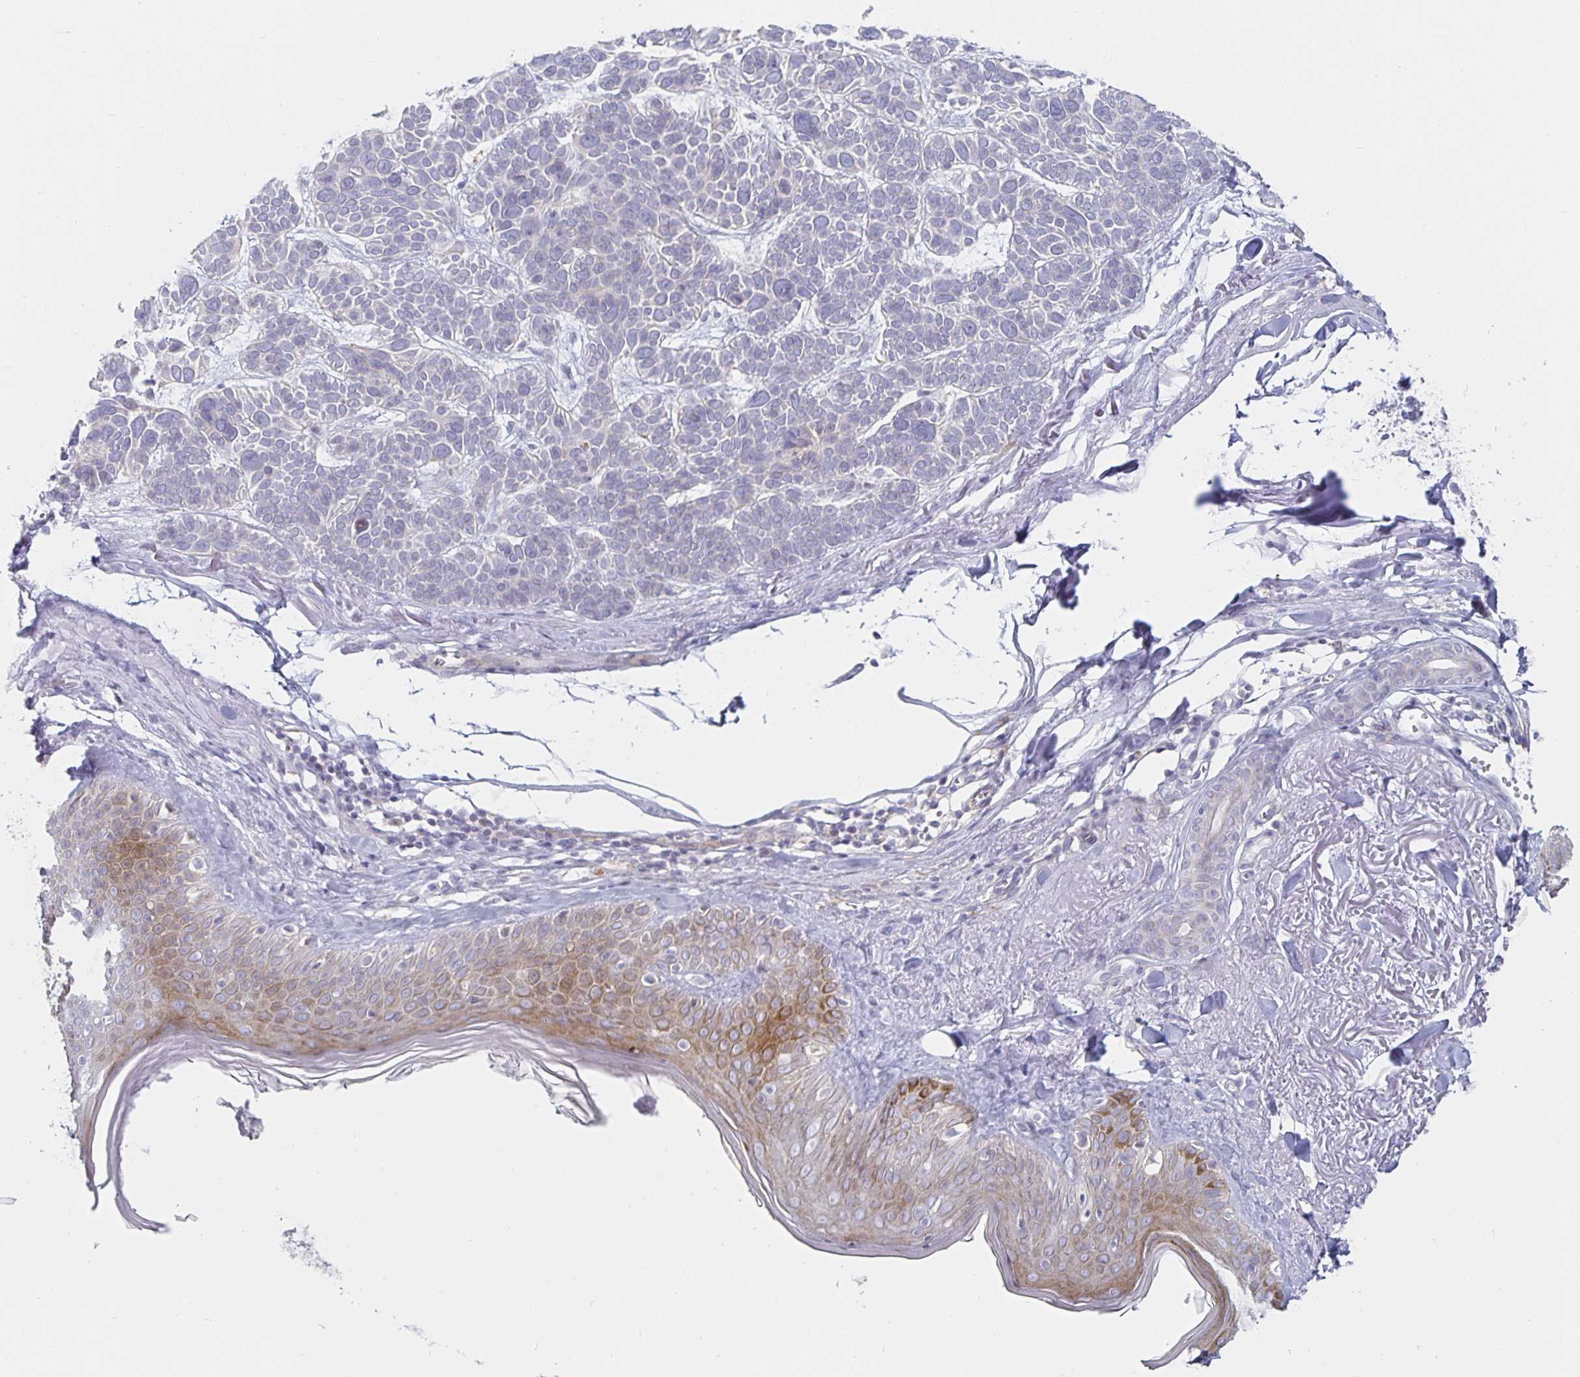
{"staining": {"intensity": "negative", "quantity": "none", "location": "none"}, "tissue": "skin cancer", "cell_type": "Tumor cells", "image_type": "cancer", "snomed": [{"axis": "morphology", "description": "Basal cell carcinoma"}, {"axis": "morphology", "description": "BCC, low aggressive"}, {"axis": "topography", "description": "Skin"}, {"axis": "topography", "description": "Skin of face"}], "caption": "Immunohistochemistry photomicrograph of skin cancer (bcc,  low aggressive) stained for a protein (brown), which exhibits no expression in tumor cells. (Brightfield microscopy of DAB (3,3'-diaminobenzidine) immunohistochemistry (IHC) at high magnification).", "gene": "S100G", "patient": {"sex": "male", "age": 73}}